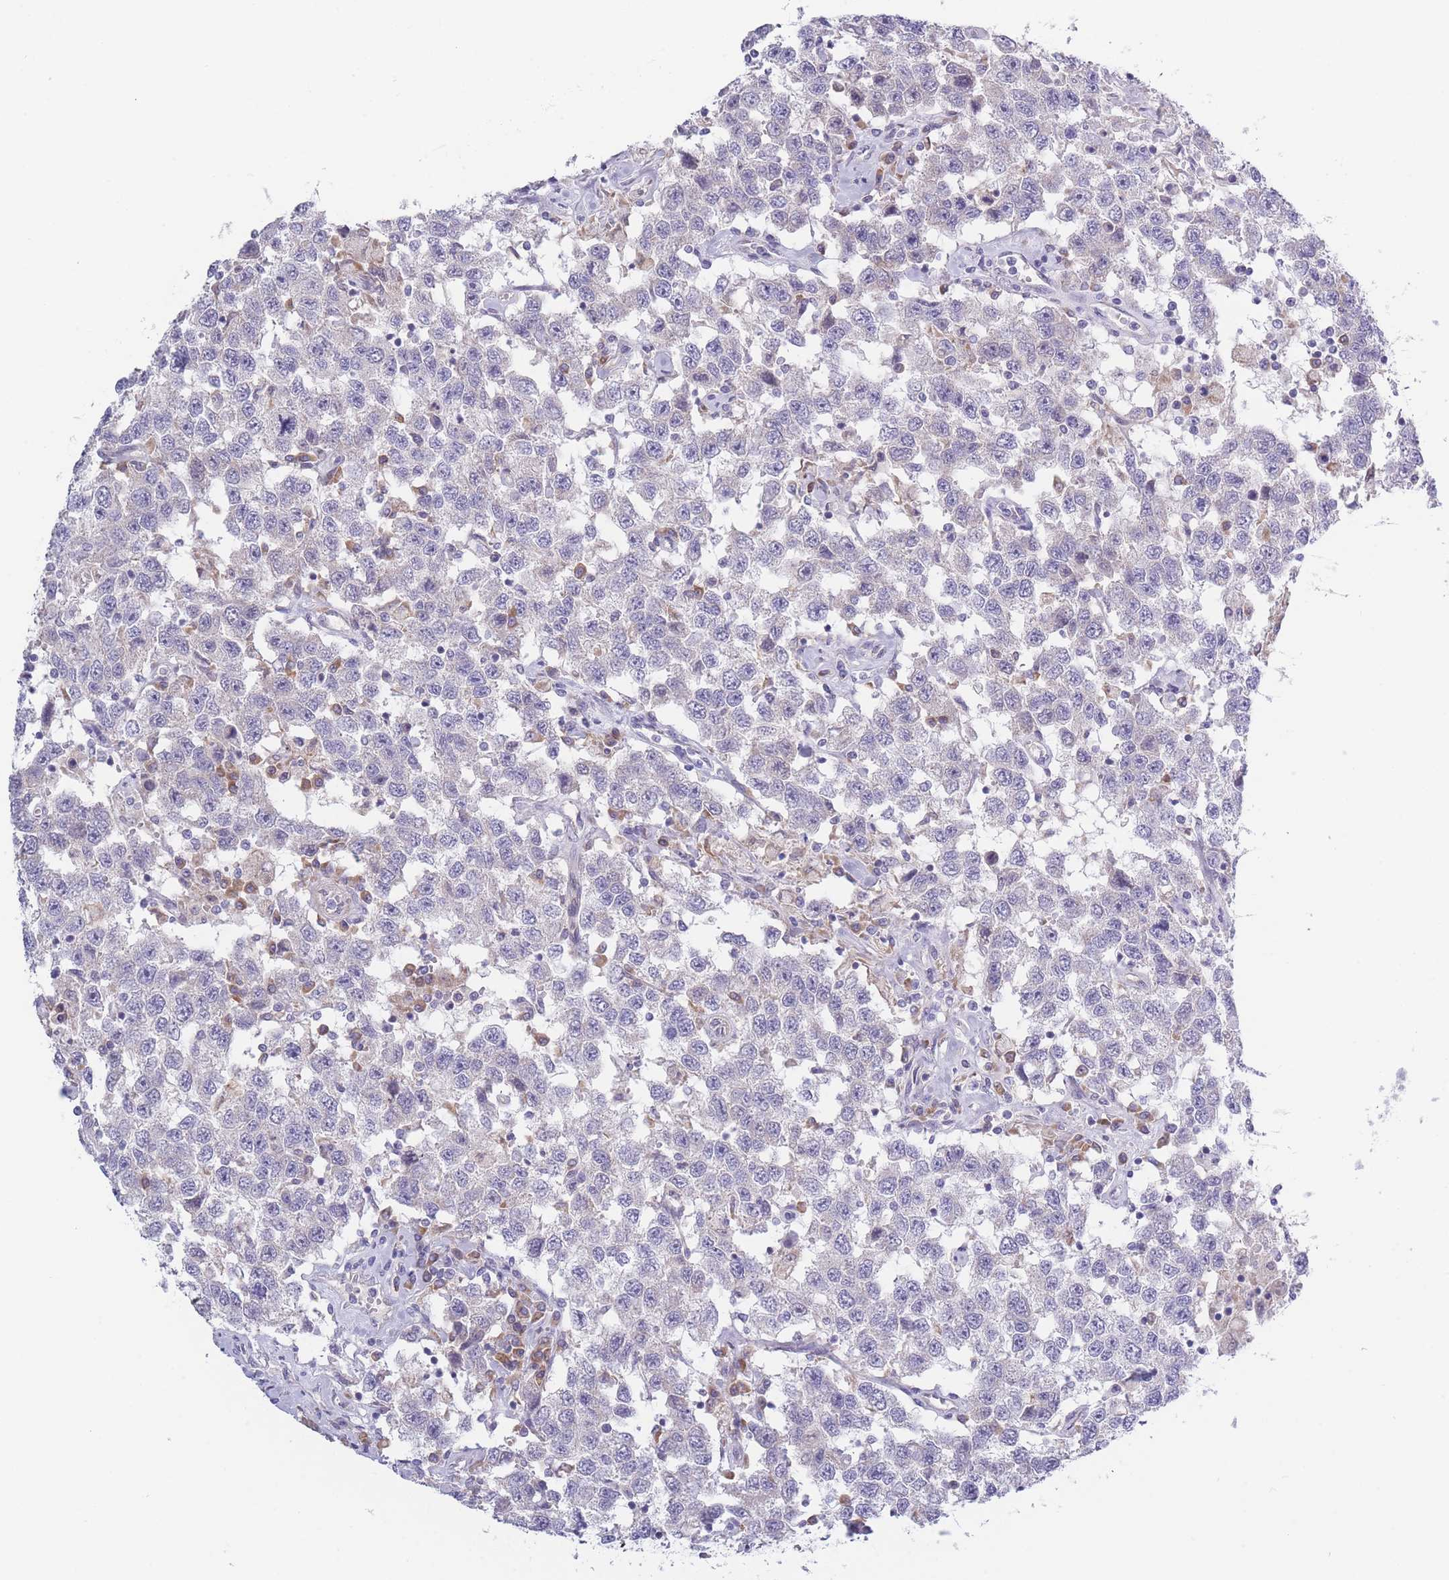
{"staining": {"intensity": "negative", "quantity": "none", "location": "none"}, "tissue": "testis cancer", "cell_type": "Tumor cells", "image_type": "cancer", "snomed": [{"axis": "morphology", "description": "Seminoma, NOS"}, {"axis": "topography", "description": "Testis"}], "caption": "There is no significant expression in tumor cells of testis cancer (seminoma). (DAB immunohistochemistry visualized using brightfield microscopy, high magnification).", "gene": "FAM227B", "patient": {"sex": "male", "age": 41}}